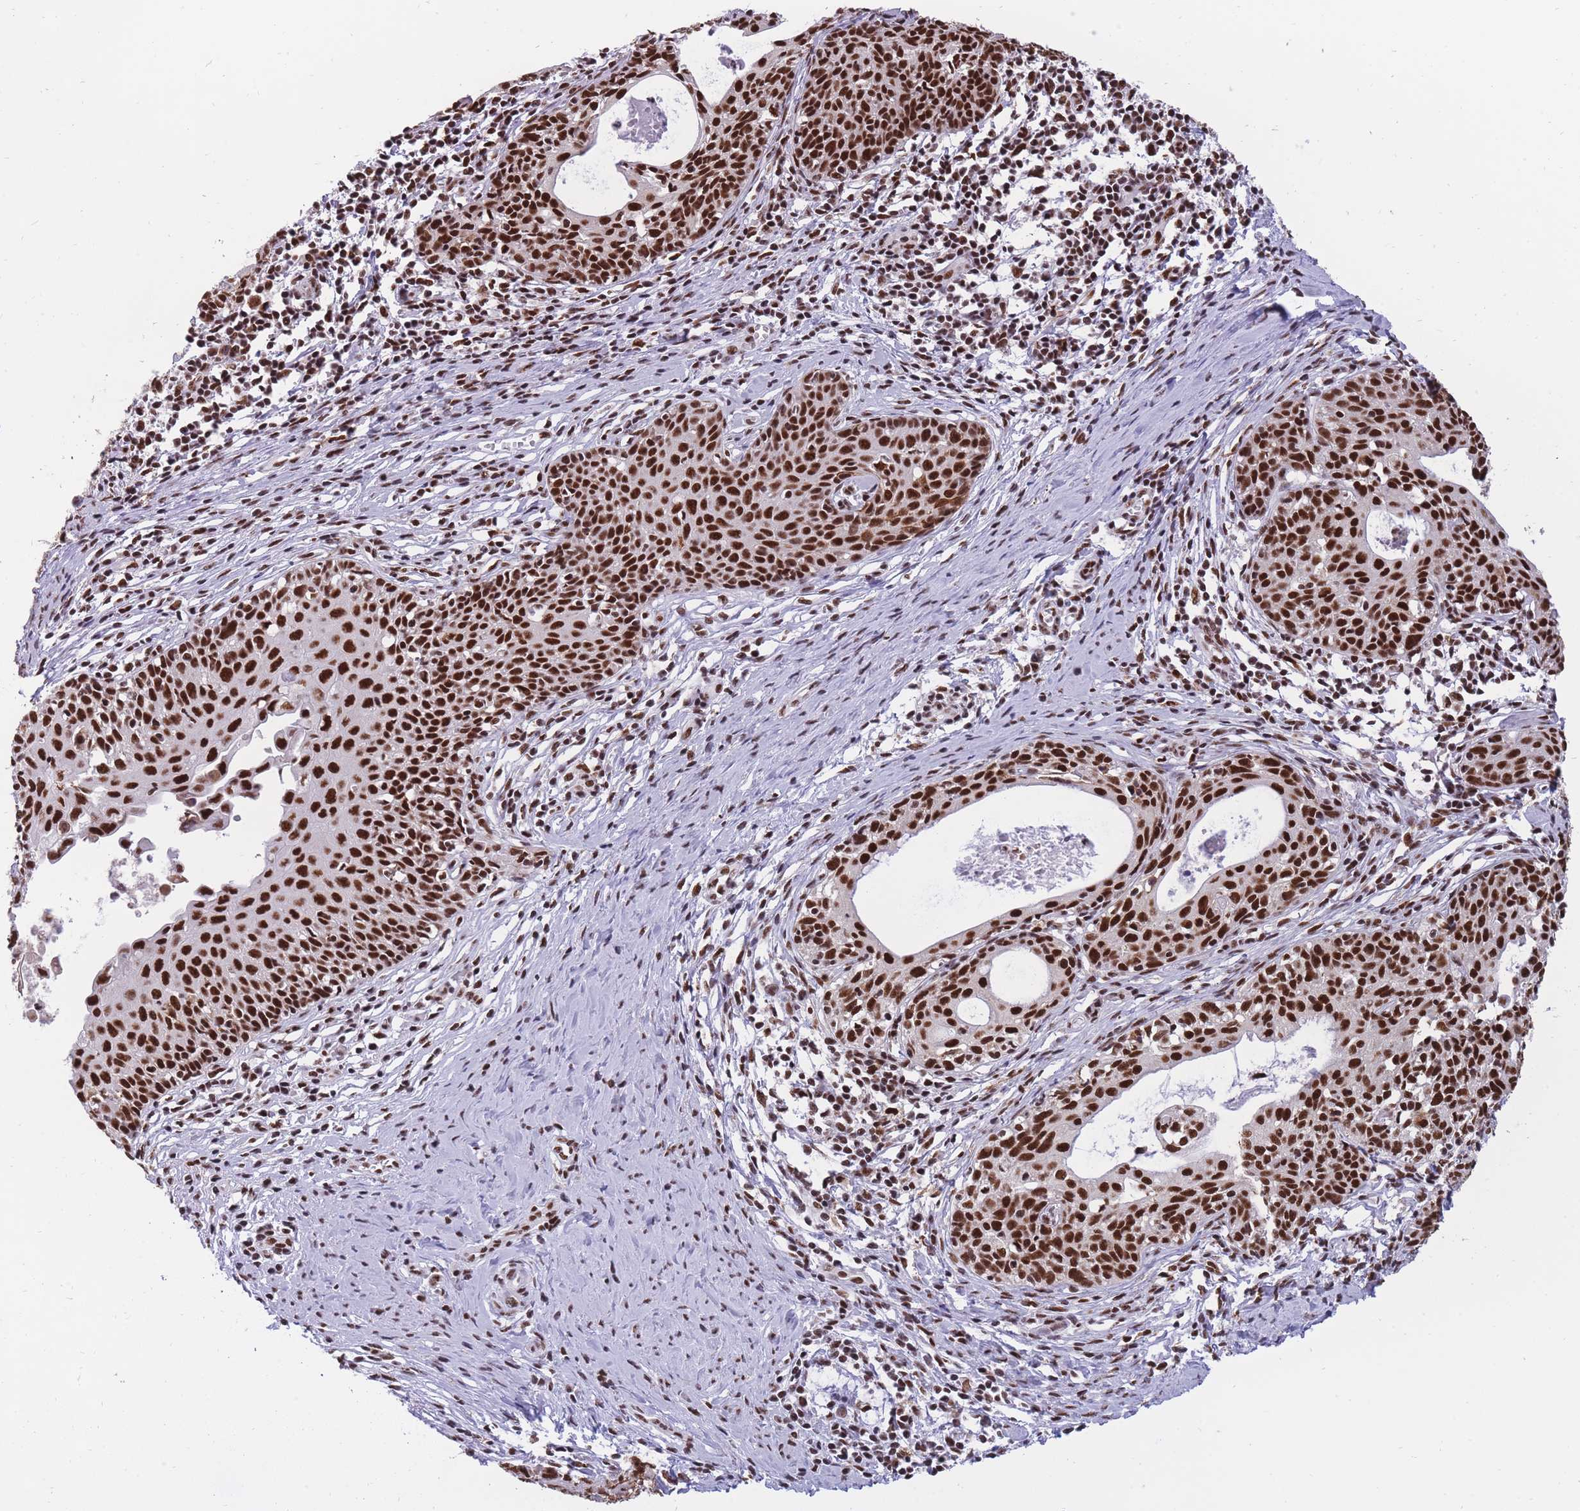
{"staining": {"intensity": "strong", "quantity": ">75%", "location": "nuclear"}, "tissue": "cervical cancer", "cell_type": "Tumor cells", "image_type": "cancer", "snomed": [{"axis": "morphology", "description": "Squamous cell carcinoma, NOS"}, {"axis": "topography", "description": "Cervix"}], "caption": "DAB immunohistochemical staining of cervical squamous cell carcinoma shows strong nuclear protein expression in approximately >75% of tumor cells. The protein of interest is stained brown, and the nuclei are stained in blue (DAB IHC with brightfield microscopy, high magnification).", "gene": "PRPF19", "patient": {"sex": "female", "age": 52}}